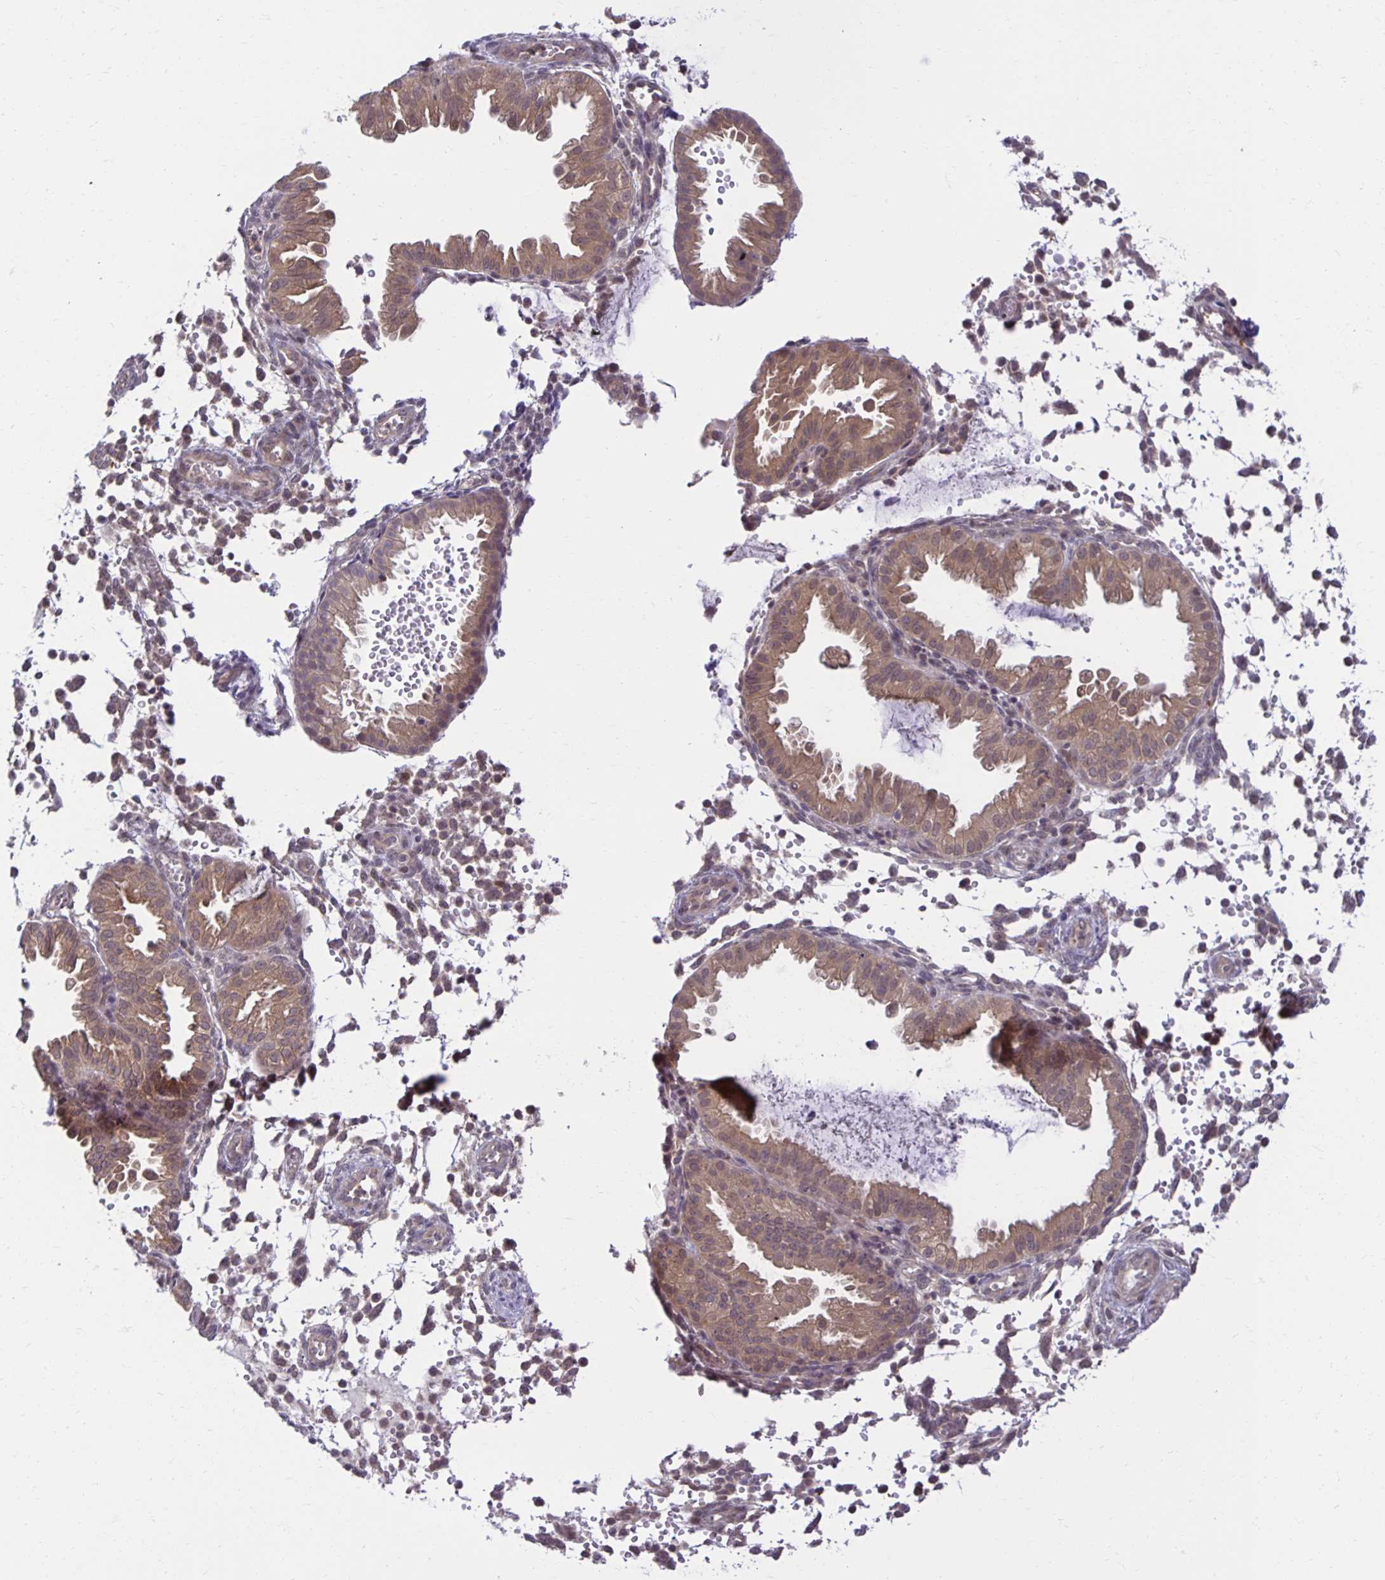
{"staining": {"intensity": "weak", "quantity": "<25%", "location": "cytoplasmic/membranous"}, "tissue": "endometrium", "cell_type": "Cells in endometrial stroma", "image_type": "normal", "snomed": [{"axis": "morphology", "description": "Normal tissue, NOS"}, {"axis": "topography", "description": "Endometrium"}], "caption": "DAB immunohistochemical staining of unremarkable endometrium shows no significant expression in cells in endometrial stroma.", "gene": "MIEN1", "patient": {"sex": "female", "age": 33}}